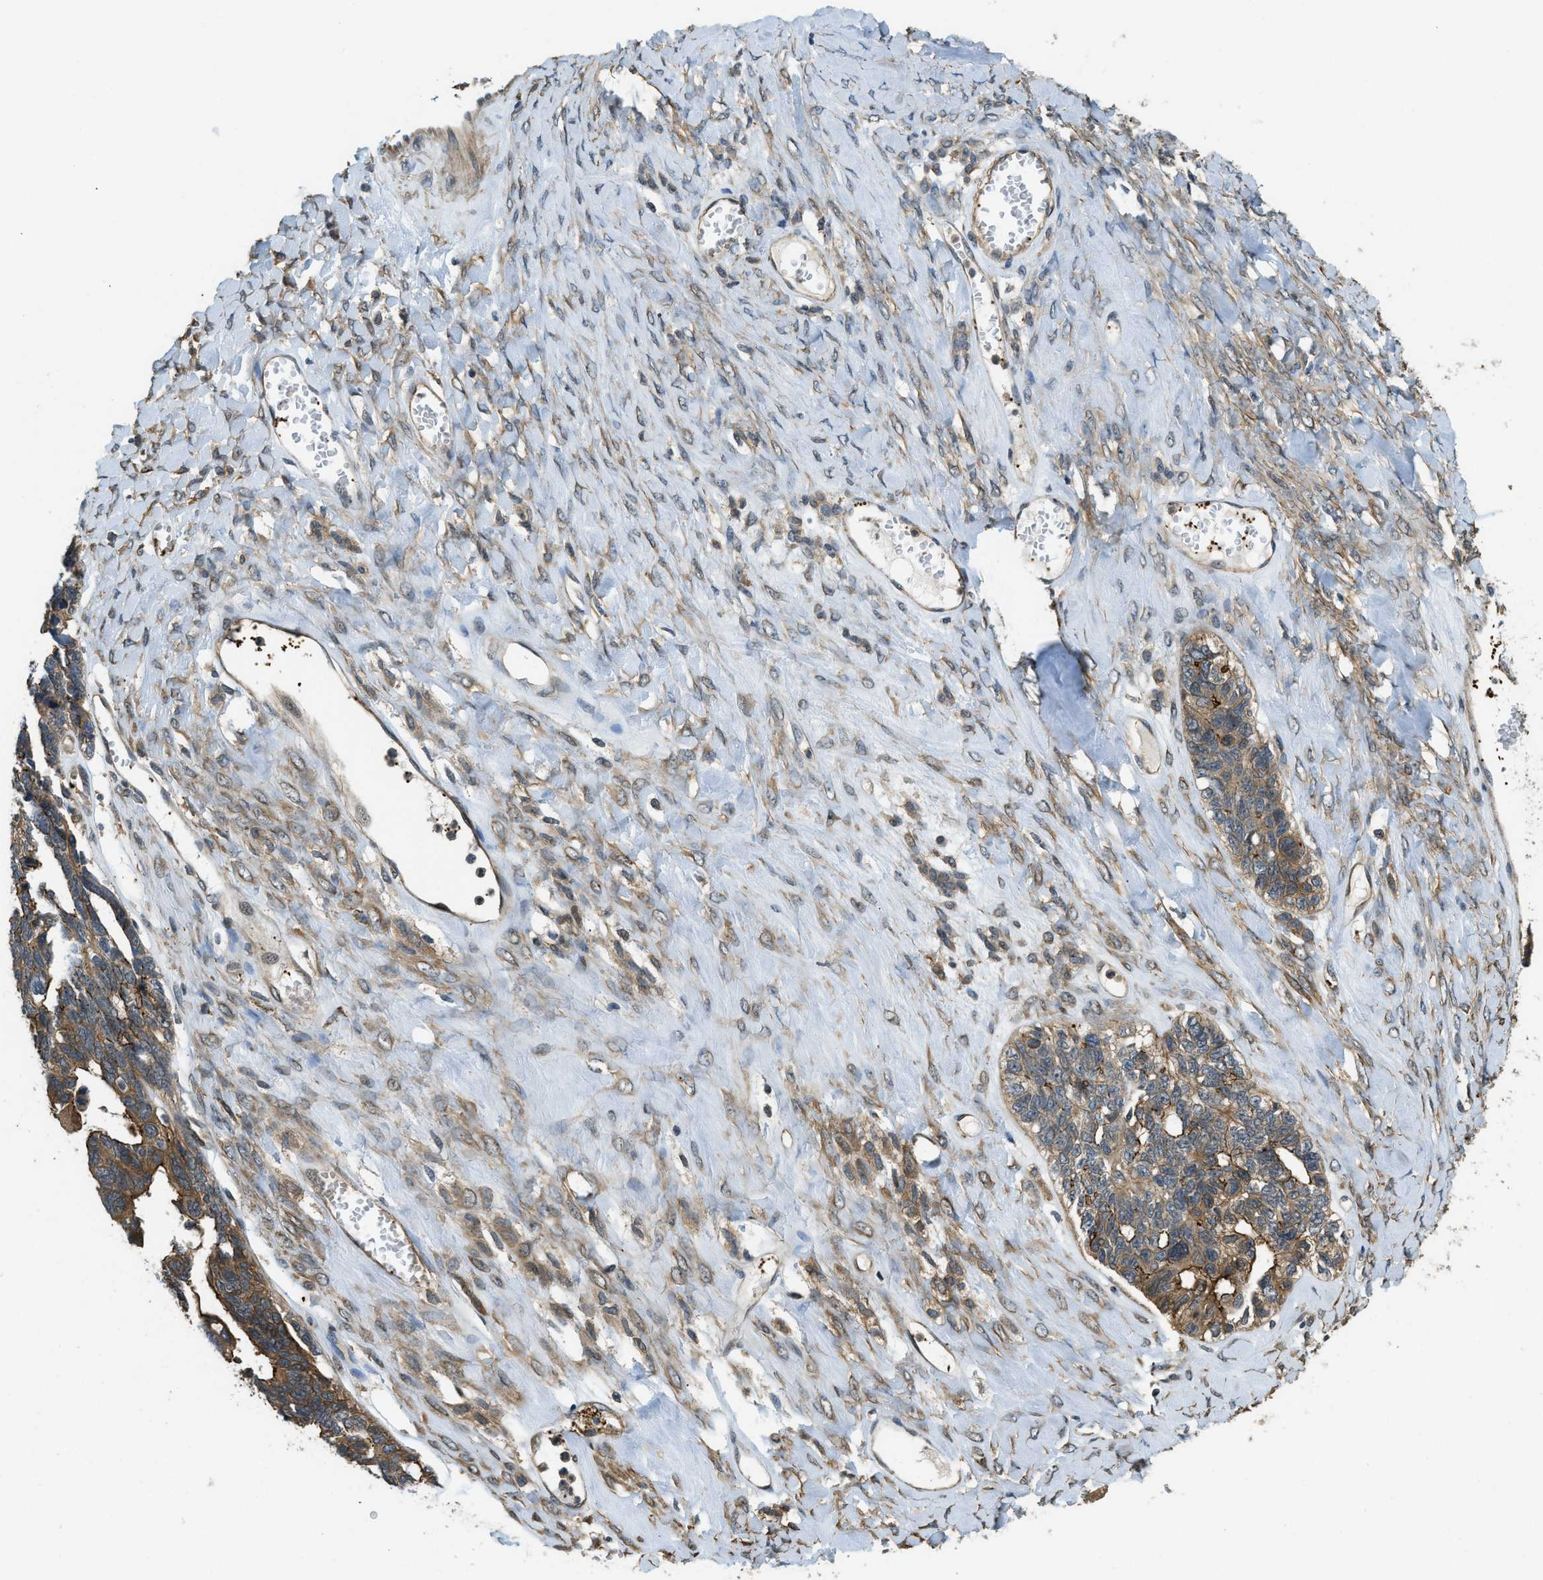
{"staining": {"intensity": "moderate", "quantity": ">75%", "location": "cytoplasmic/membranous"}, "tissue": "ovarian cancer", "cell_type": "Tumor cells", "image_type": "cancer", "snomed": [{"axis": "morphology", "description": "Cystadenocarcinoma, serous, NOS"}, {"axis": "topography", "description": "Ovary"}], "caption": "Moderate cytoplasmic/membranous expression is appreciated in approximately >75% of tumor cells in ovarian serous cystadenocarcinoma.", "gene": "CGN", "patient": {"sex": "female", "age": 79}}